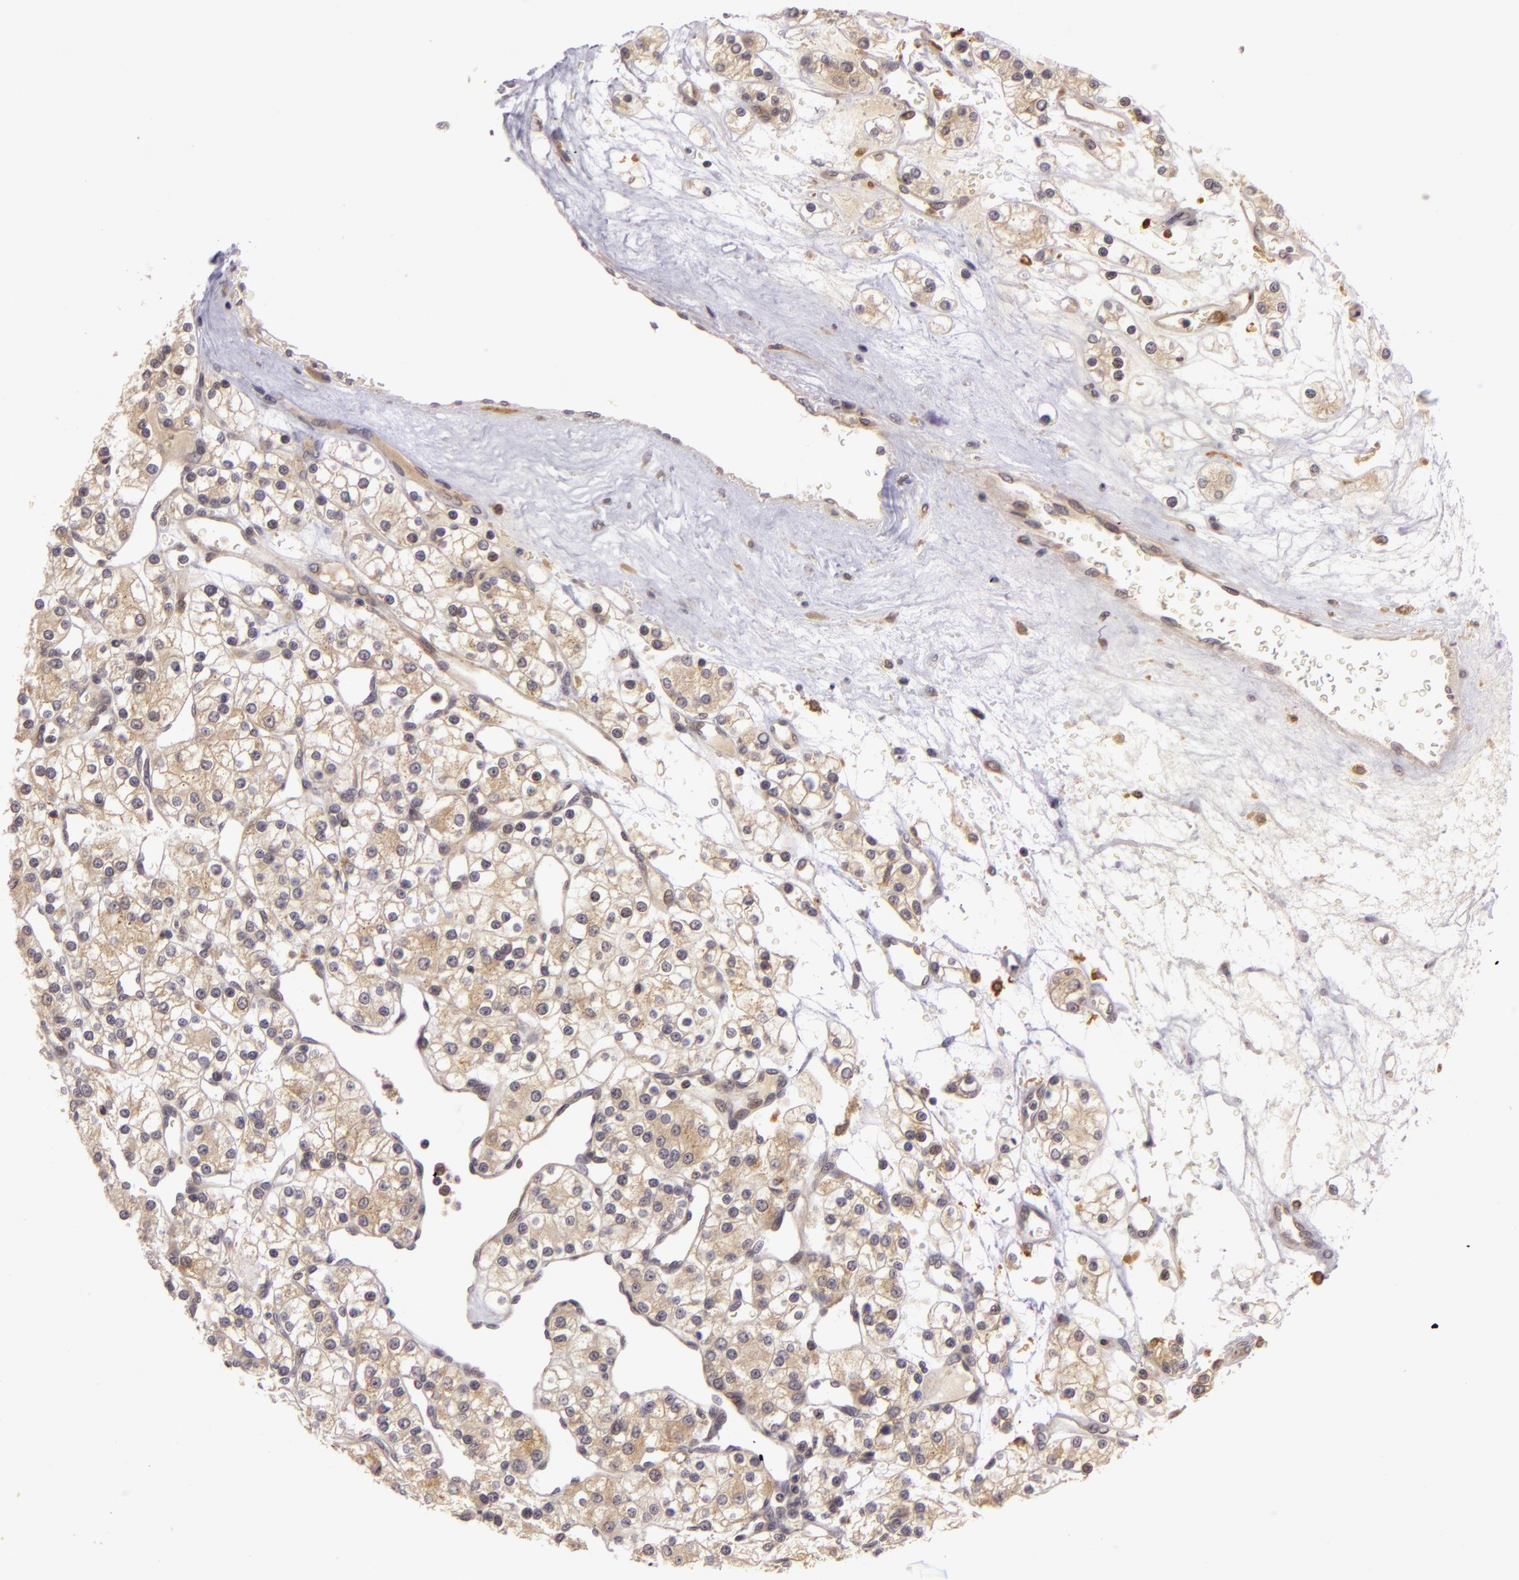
{"staining": {"intensity": "weak", "quantity": ">75%", "location": "cytoplasmic/membranous"}, "tissue": "renal cancer", "cell_type": "Tumor cells", "image_type": "cancer", "snomed": [{"axis": "morphology", "description": "Adenocarcinoma, NOS"}, {"axis": "topography", "description": "Kidney"}], "caption": "Protein staining shows weak cytoplasmic/membranous expression in approximately >75% of tumor cells in renal cancer (adenocarcinoma).", "gene": "PPP1R3F", "patient": {"sex": "female", "age": 62}}